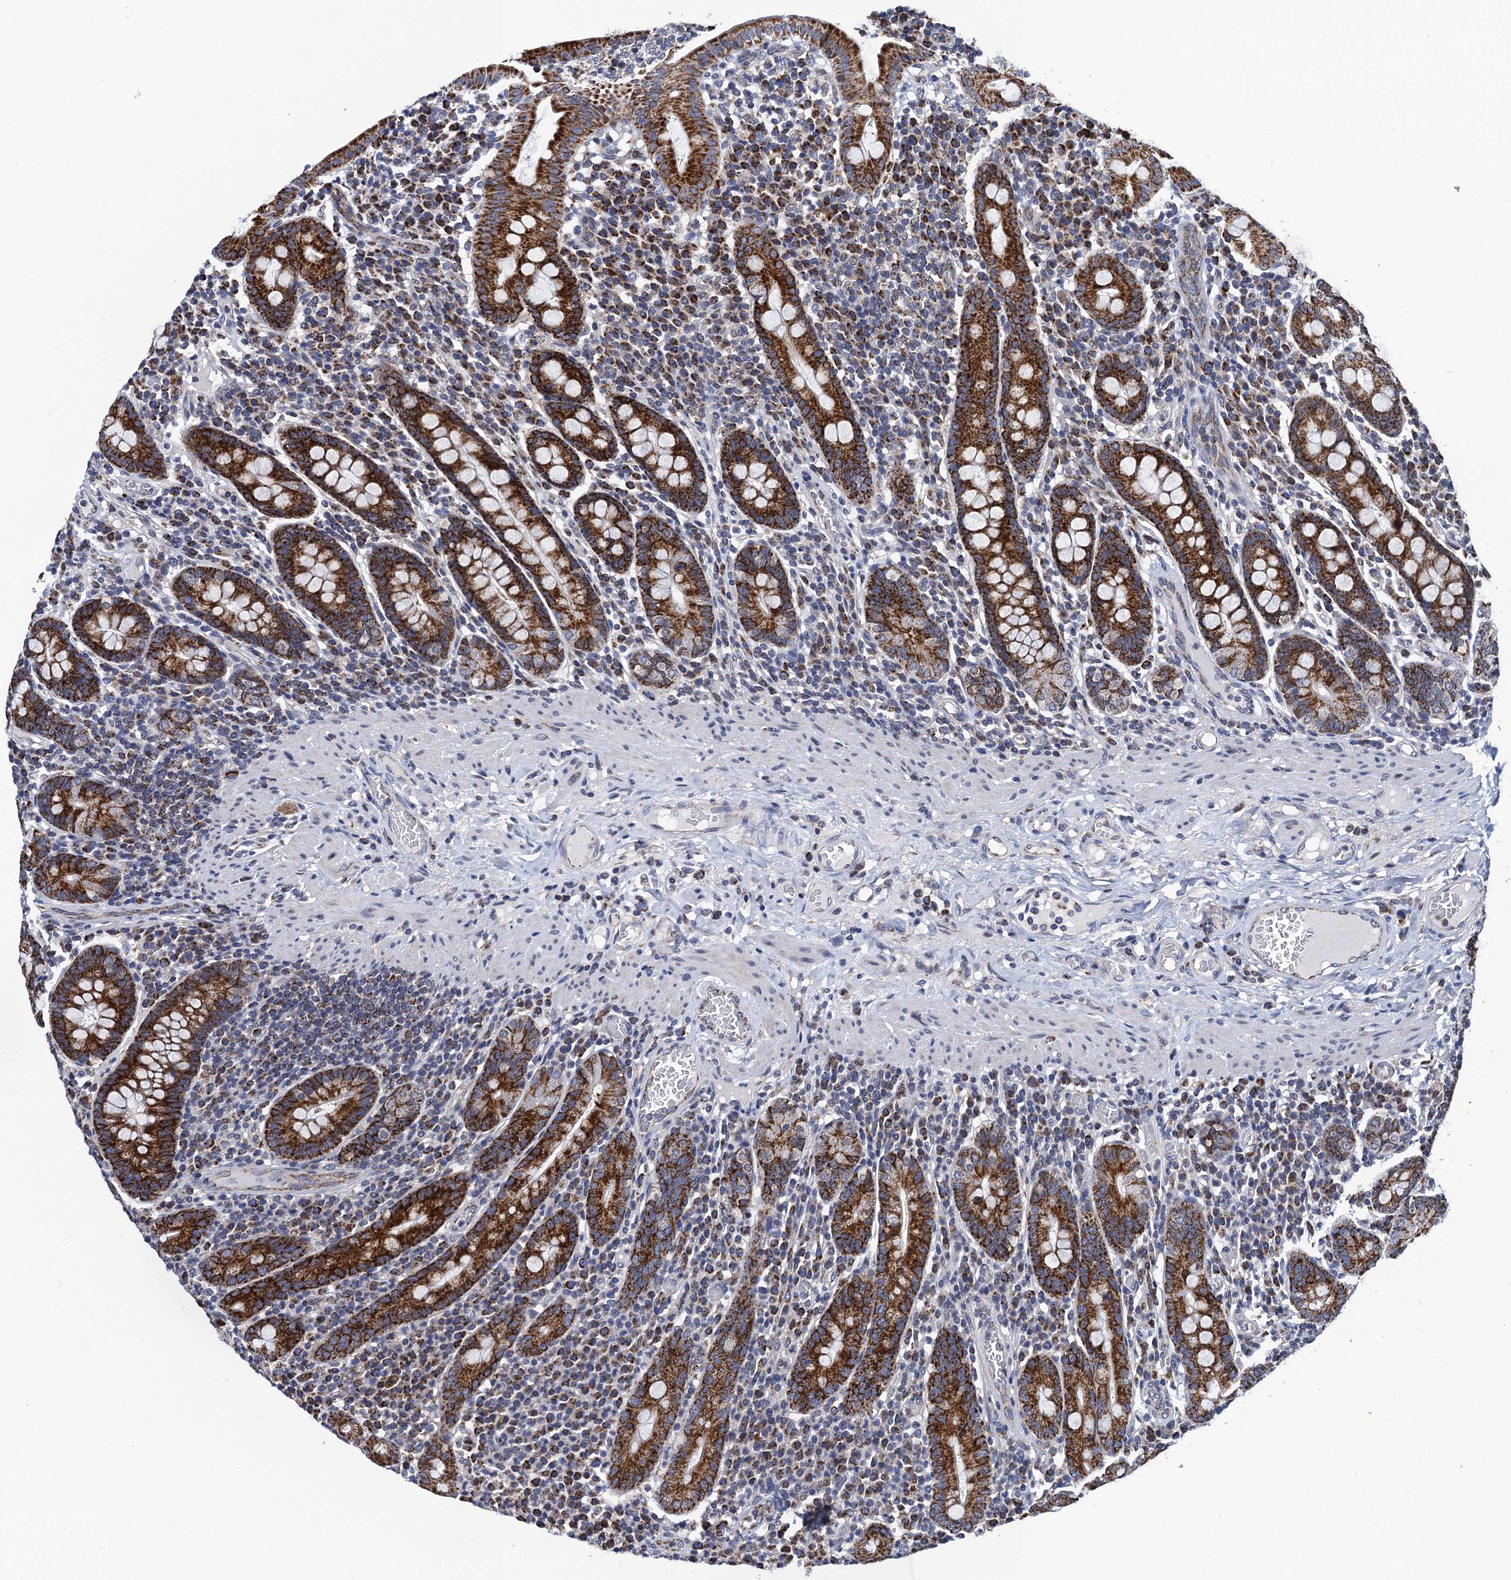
{"staining": {"intensity": "strong", "quantity": ">75%", "location": "cytoplasmic/membranous"}, "tissue": "duodenum", "cell_type": "Glandular cells", "image_type": "normal", "snomed": [{"axis": "morphology", "description": "Normal tissue, NOS"}, {"axis": "morphology", "description": "Adenocarcinoma, NOS"}, {"axis": "topography", "description": "Pancreas"}, {"axis": "topography", "description": "Duodenum"}], "caption": "This photomicrograph displays immunohistochemistry staining of unremarkable duodenum, with high strong cytoplasmic/membranous positivity in approximately >75% of glandular cells.", "gene": "PTCD3", "patient": {"sex": "male", "age": 50}}